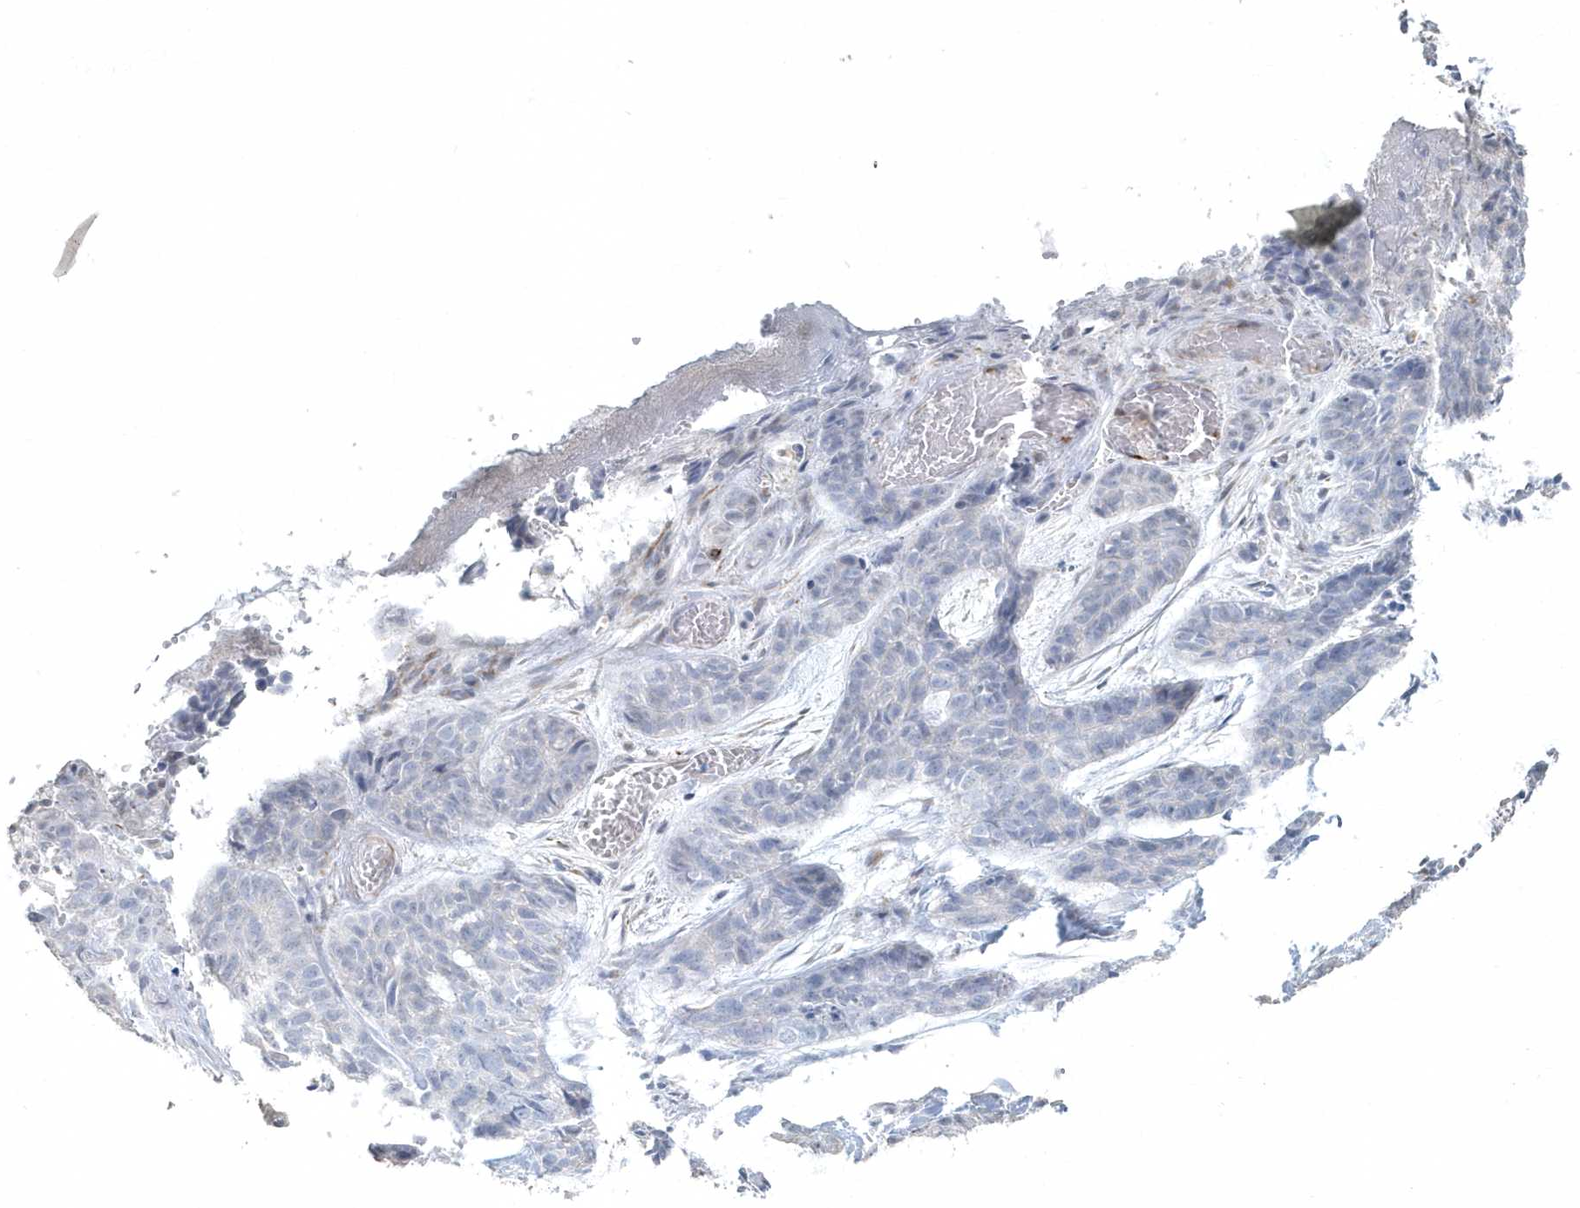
{"staining": {"intensity": "negative", "quantity": "none", "location": "none"}, "tissue": "skin cancer", "cell_type": "Tumor cells", "image_type": "cancer", "snomed": [{"axis": "morphology", "description": "Basal cell carcinoma"}, {"axis": "topography", "description": "Skin"}], "caption": "Tumor cells show no significant positivity in skin basal cell carcinoma. (Stains: DAB (3,3'-diaminobenzidine) immunohistochemistry with hematoxylin counter stain, Microscopy: brightfield microscopy at high magnification).", "gene": "MYOT", "patient": {"sex": "female", "age": 64}}